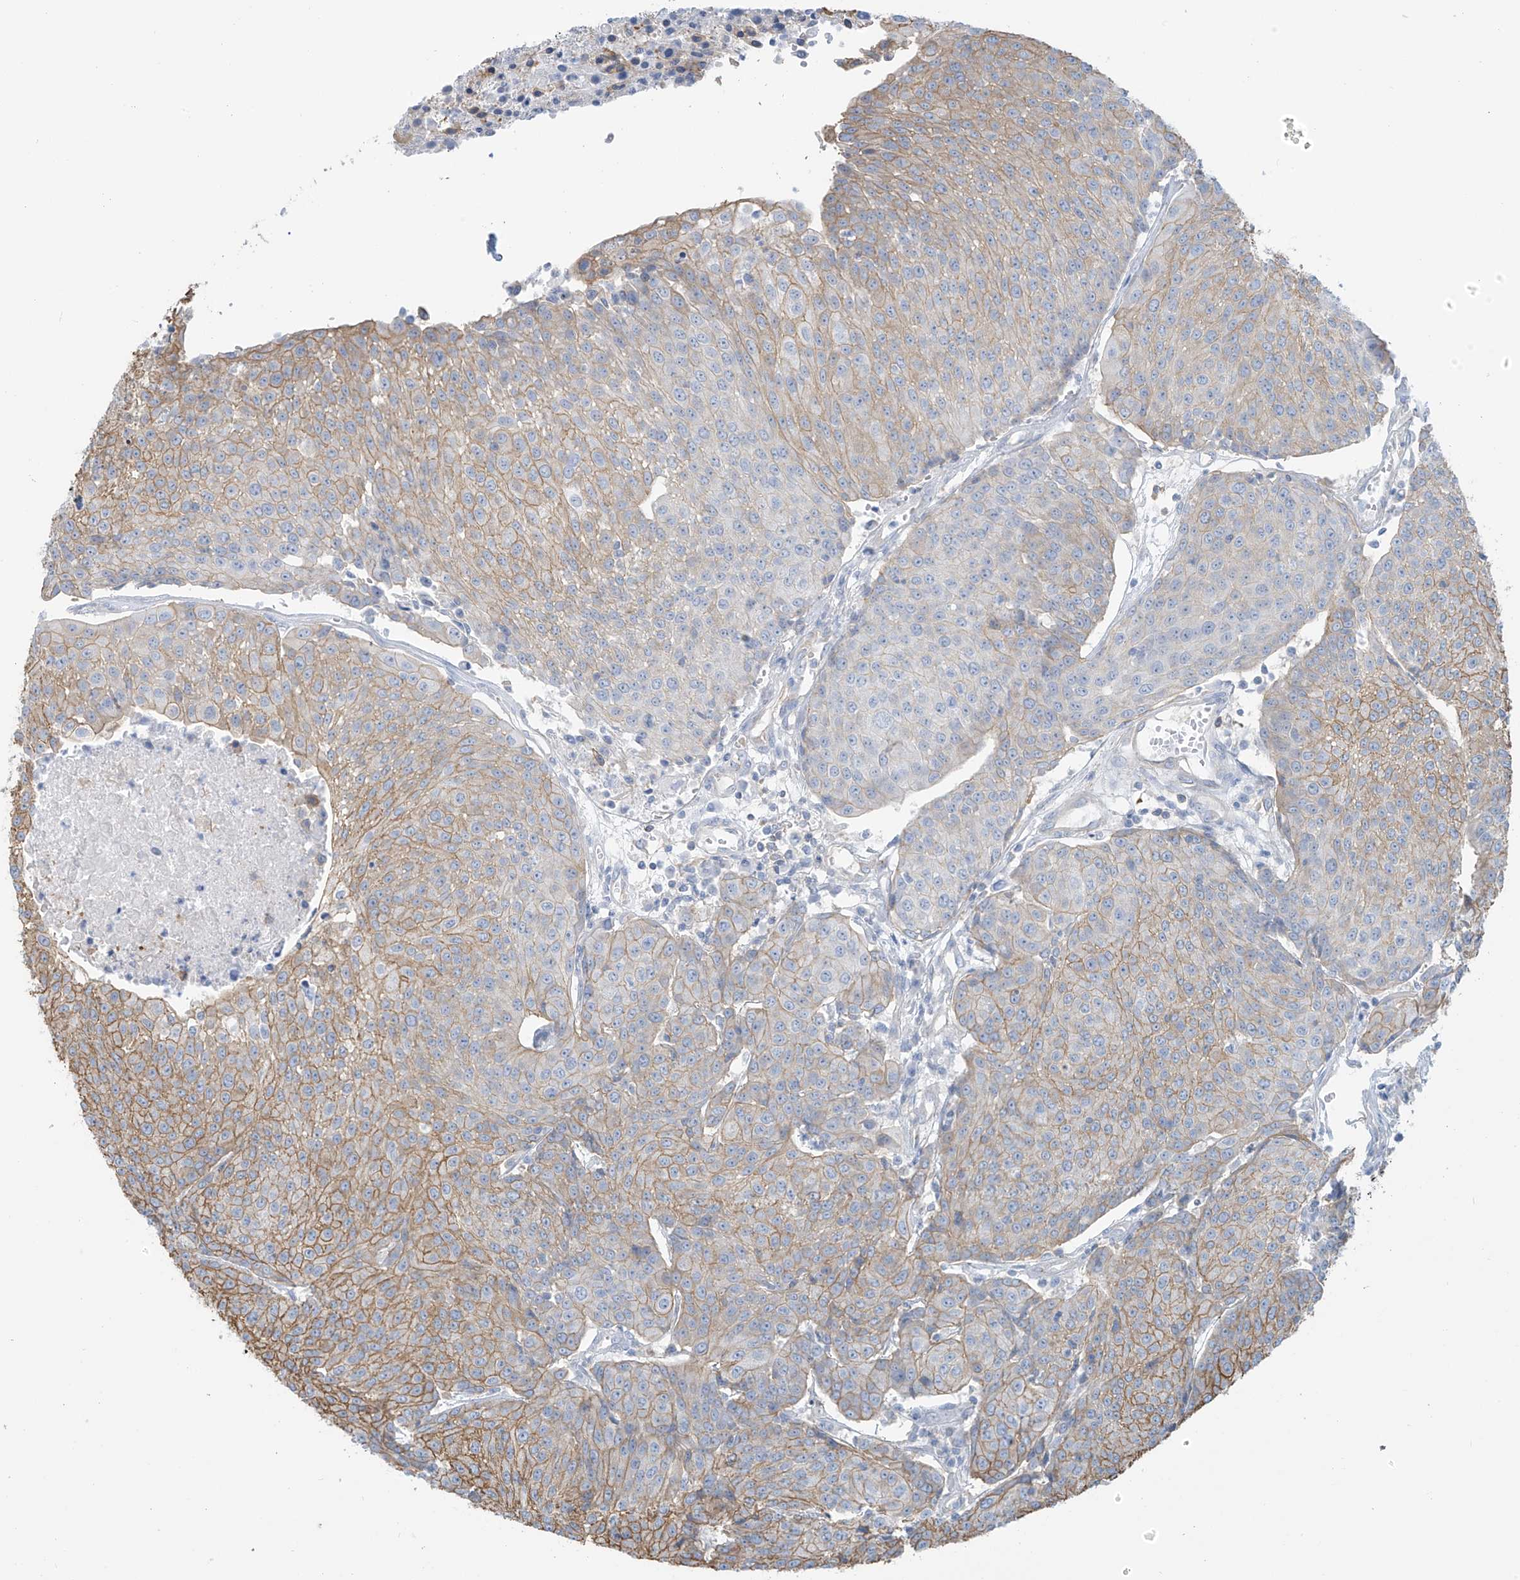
{"staining": {"intensity": "moderate", "quantity": ">75%", "location": "cytoplasmic/membranous"}, "tissue": "urothelial cancer", "cell_type": "Tumor cells", "image_type": "cancer", "snomed": [{"axis": "morphology", "description": "Urothelial carcinoma, High grade"}, {"axis": "topography", "description": "Urinary bladder"}], "caption": "Urothelial cancer tissue reveals moderate cytoplasmic/membranous expression in about >75% of tumor cells, visualized by immunohistochemistry.", "gene": "ZNF846", "patient": {"sex": "female", "age": 85}}